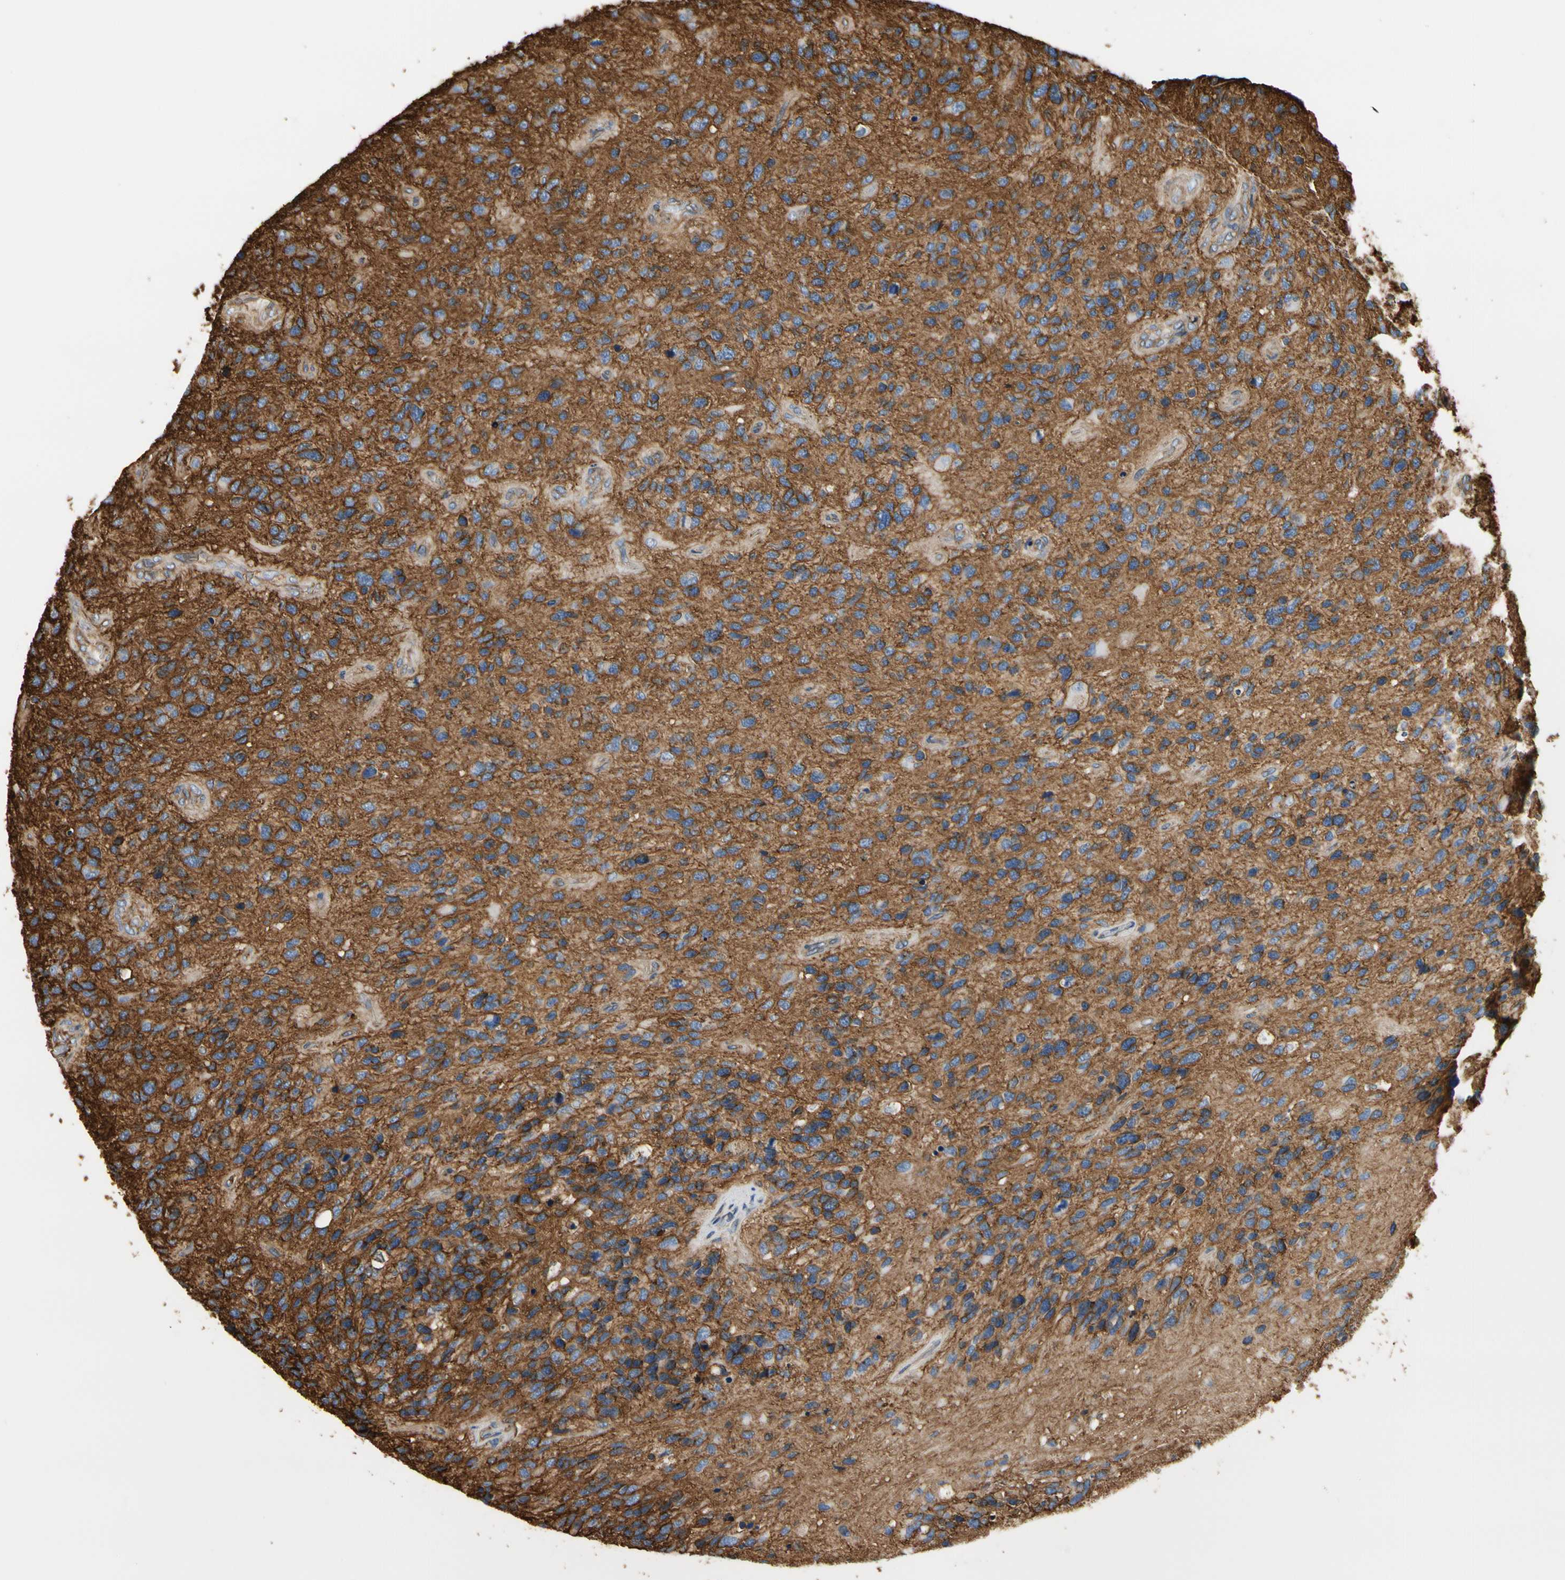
{"staining": {"intensity": "negative", "quantity": "none", "location": "none"}, "tissue": "glioma", "cell_type": "Tumor cells", "image_type": "cancer", "snomed": [{"axis": "morphology", "description": "Glioma, malignant, High grade"}, {"axis": "topography", "description": "Brain"}], "caption": "A micrograph of human malignant glioma (high-grade) is negative for staining in tumor cells. (DAB immunohistochemistry, high magnification).", "gene": "IL1RL1", "patient": {"sex": "female", "age": 58}}